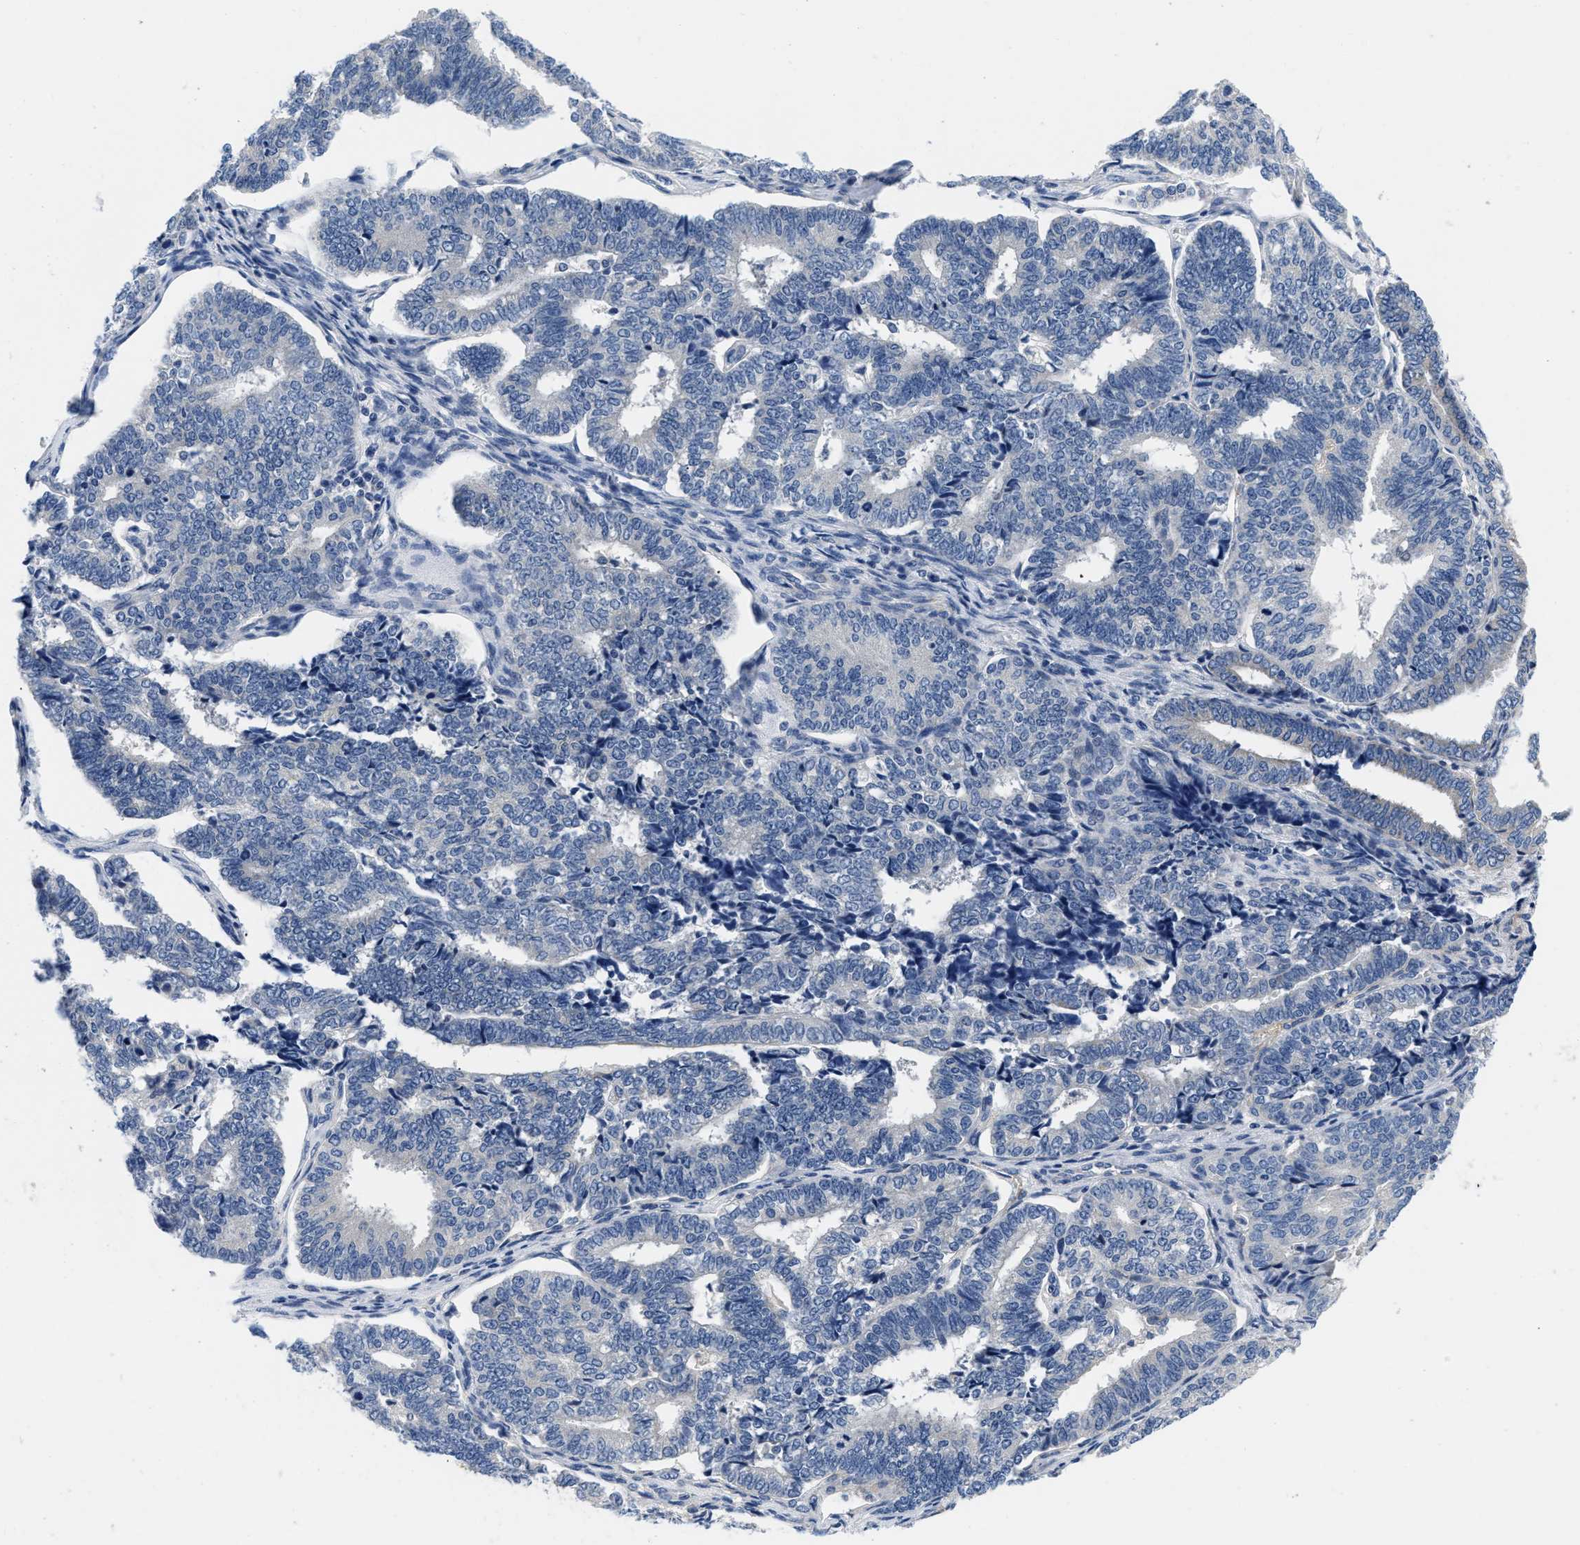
{"staining": {"intensity": "negative", "quantity": "none", "location": "none"}, "tissue": "endometrial cancer", "cell_type": "Tumor cells", "image_type": "cancer", "snomed": [{"axis": "morphology", "description": "Adenocarcinoma, NOS"}, {"axis": "topography", "description": "Endometrium"}], "caption": "Image shows no significant protein staining in tumor cells of endometrial cancer (adenocarcinoma). (IHC, brightfield microscopy, high magnification).", "gene": "PDP1", "patient": {"sex": "female", "age": 70}}